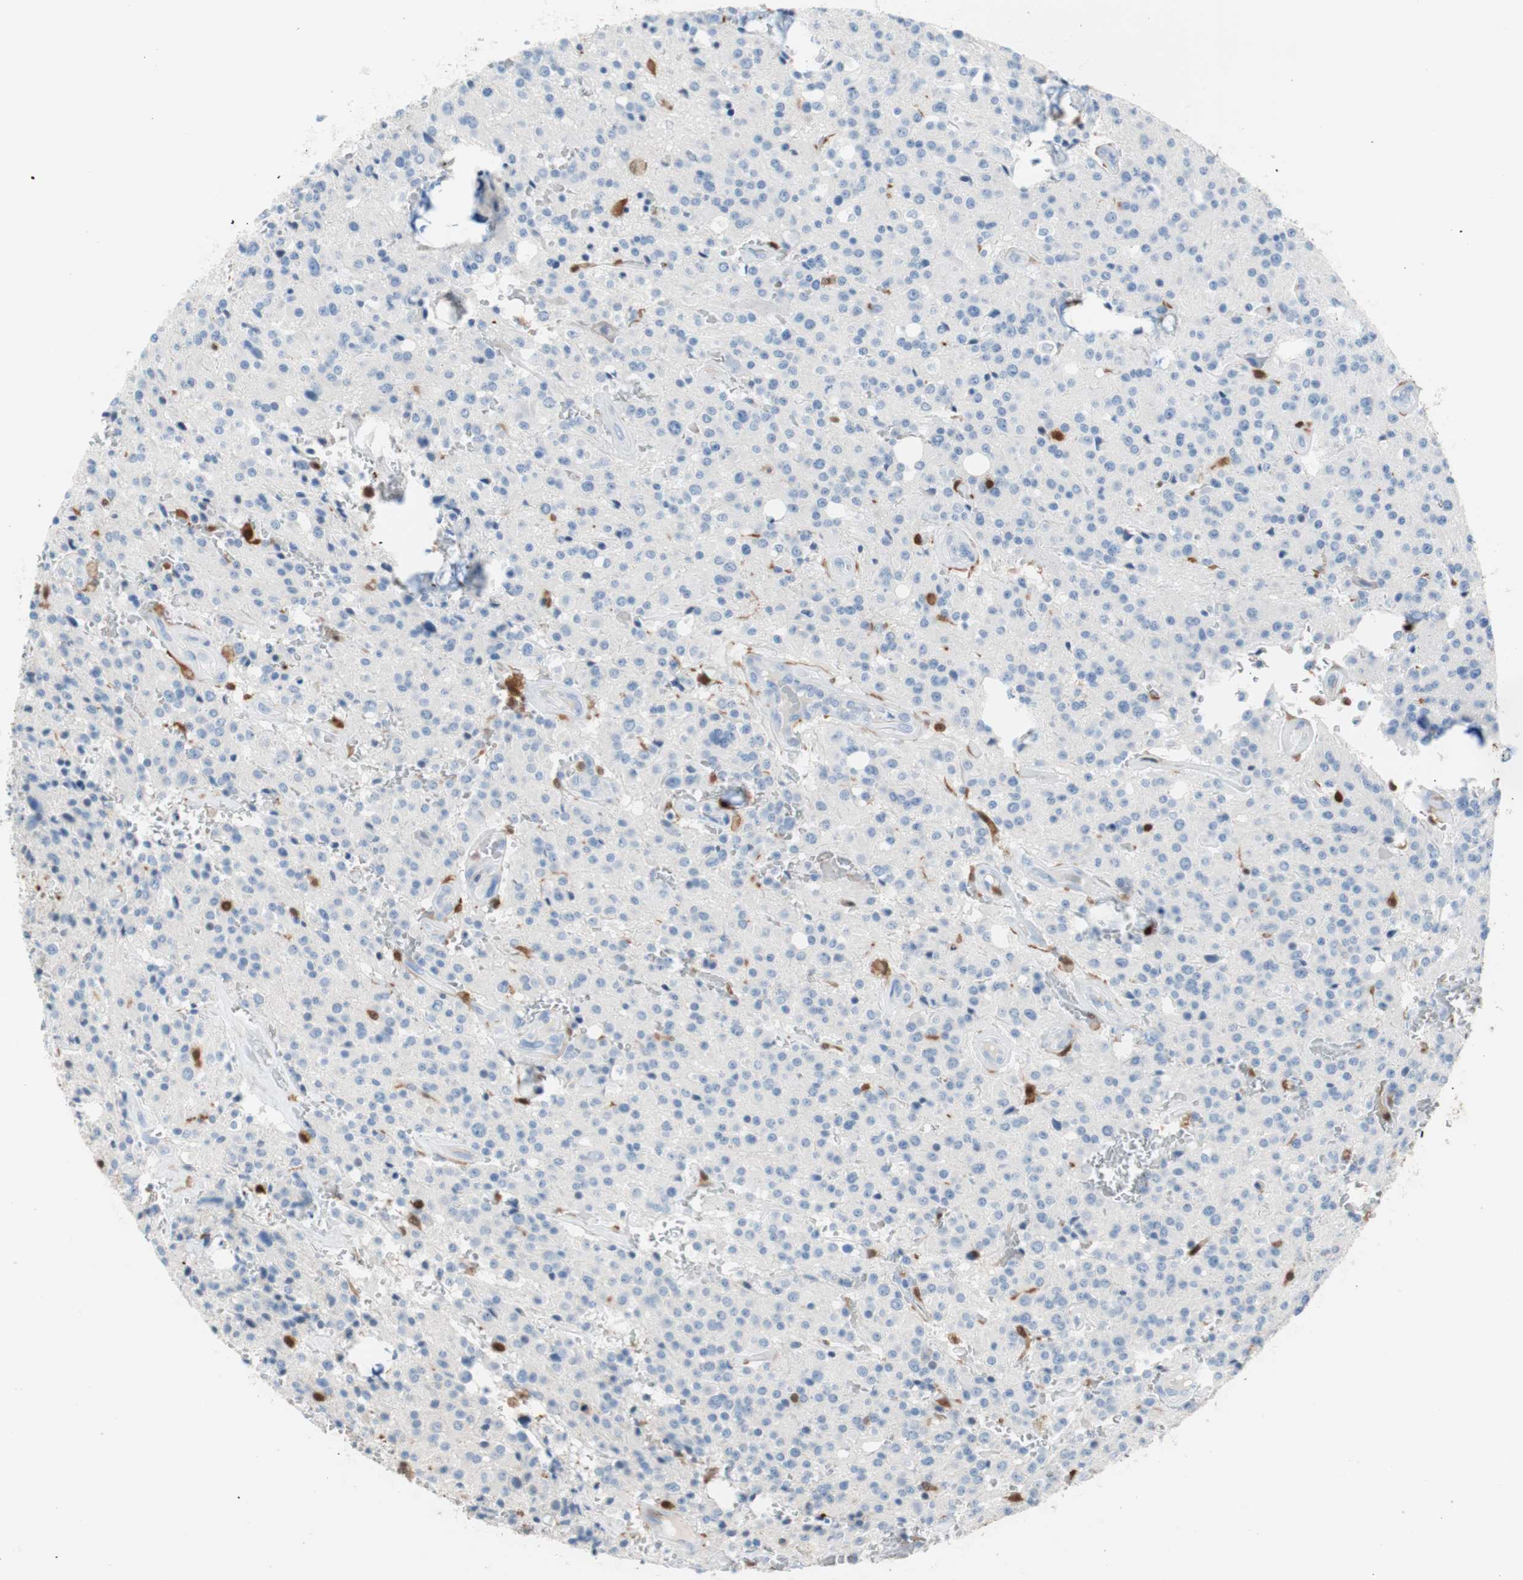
{"staining": {"intensity": "moderate", "quantity": "<25%", "location": "nuclear"}, "tissue": "glioma", "cell_type": "Tumor cells", "image_type": "cancer", "snomed": [{"axis": "morphology", "description": "Glioma, malignant, Low grade"}, {"axis": "topography", "description": "Brain"}], "caption": "Protein staining of malignant low-grade glioma tissue exhibits moderate nuclear positivity in about <25% of tumor cells. The protein is stained brown, and the nuclei are stained in blue (DAB IHC with brightfield microscopy, high magnification).", "gene": "IL18", "patient": {"sex": "male", "age": 58}}